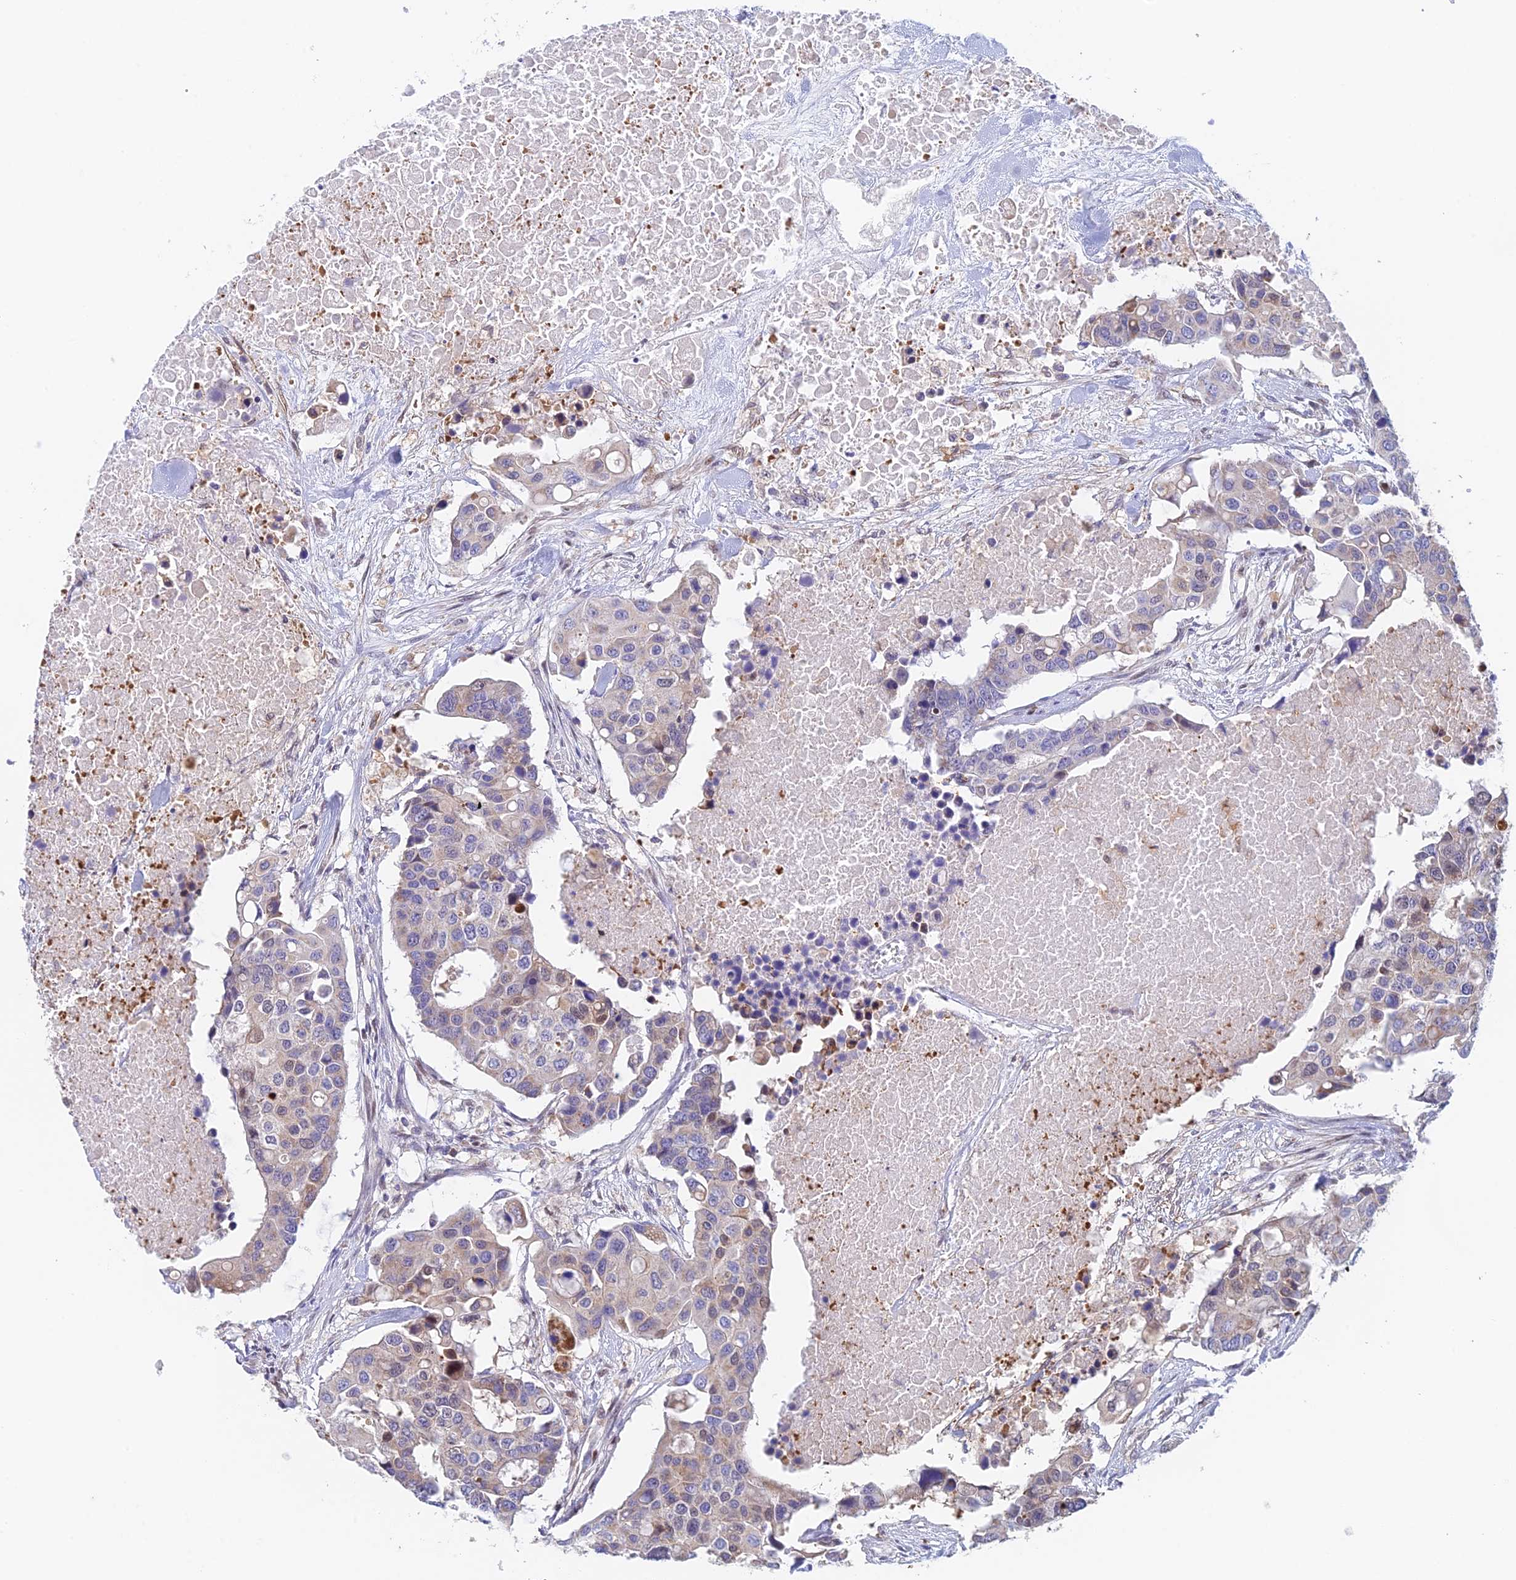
{"staining": {"intensity": "weak", "quantity": "25%-75%", "location": "cytoplasmic/membranous"}, "tissue": "colorectal cancer", "cell_type": "Tumor cells", "image_type": "cancer", "snomed": [{"axis": "morphology", "description": "Adenocarcinoma, NOS"}, {"axis": "topography", "description": "Colon"}], "caption": "Adenocarcinoma (colorectal) was stained to show a protein in brown. There is low levels of weak cytoplasmic/membranous expression in approximately 25%-75% of tumor cells.", "gene": "MRPL17", "patient": {"sex": "male", "age": 77}}